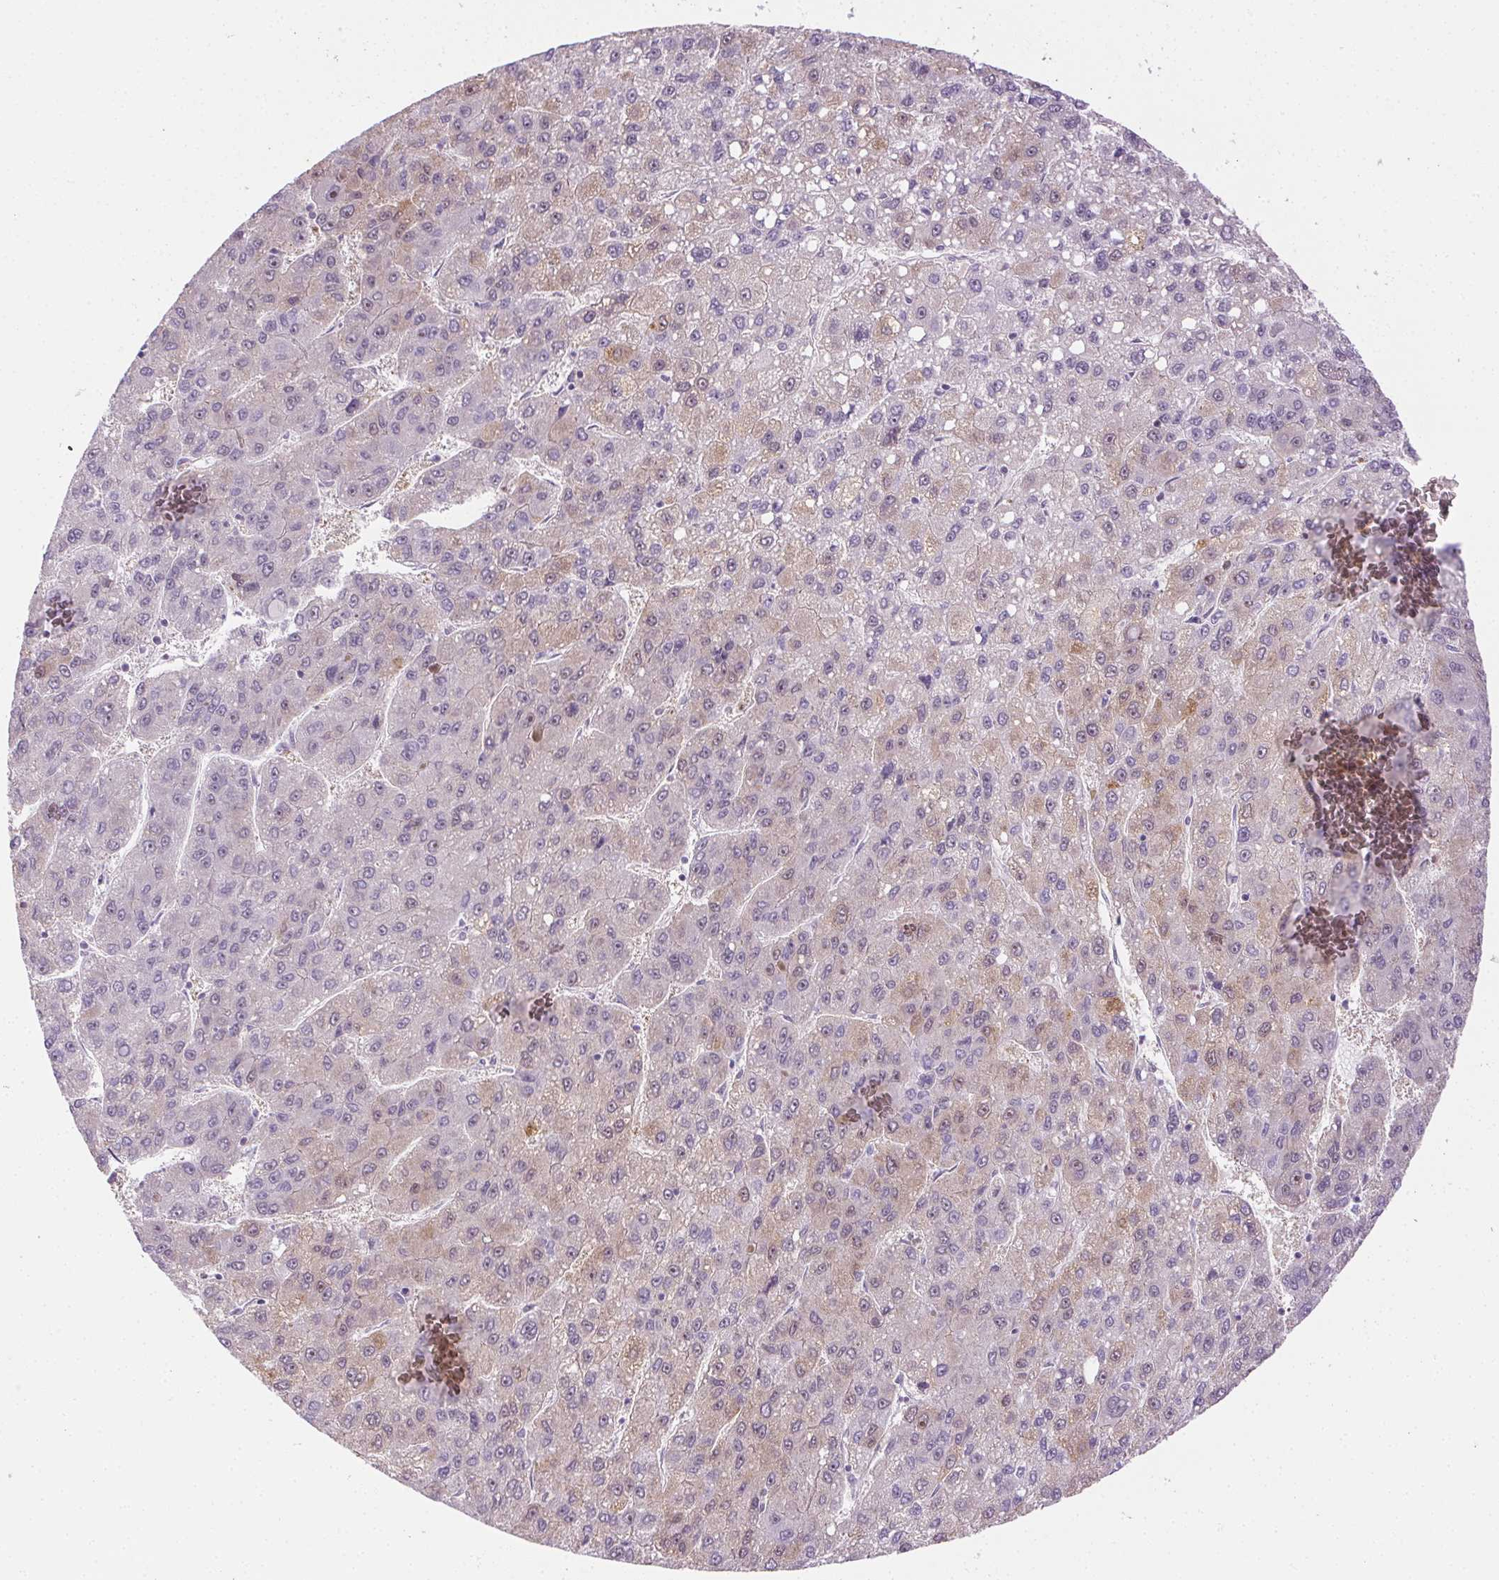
{"staining": {"intensity": "weak", "quantity": "<25%", "location": "cytoplasmic/membranous"}, "tissue": "liver cancer", "cell_type": "Tumor cells", "image_type": "cancer", "snomed": [{"axis": "morphology", "description": "Carcinoma, Hepatocellular, NOS"}, {"axis": "topography", "description": "Liver"}], "caption": "DAB (3,3'-diaminobenzidine) immunohistochemical staining of liver cancer (hepatocellular carcinoma) reveals no significant expression in tumor cells.", "gene": "TMEM45A", "patient": {"sex": "female", "age": 82}}